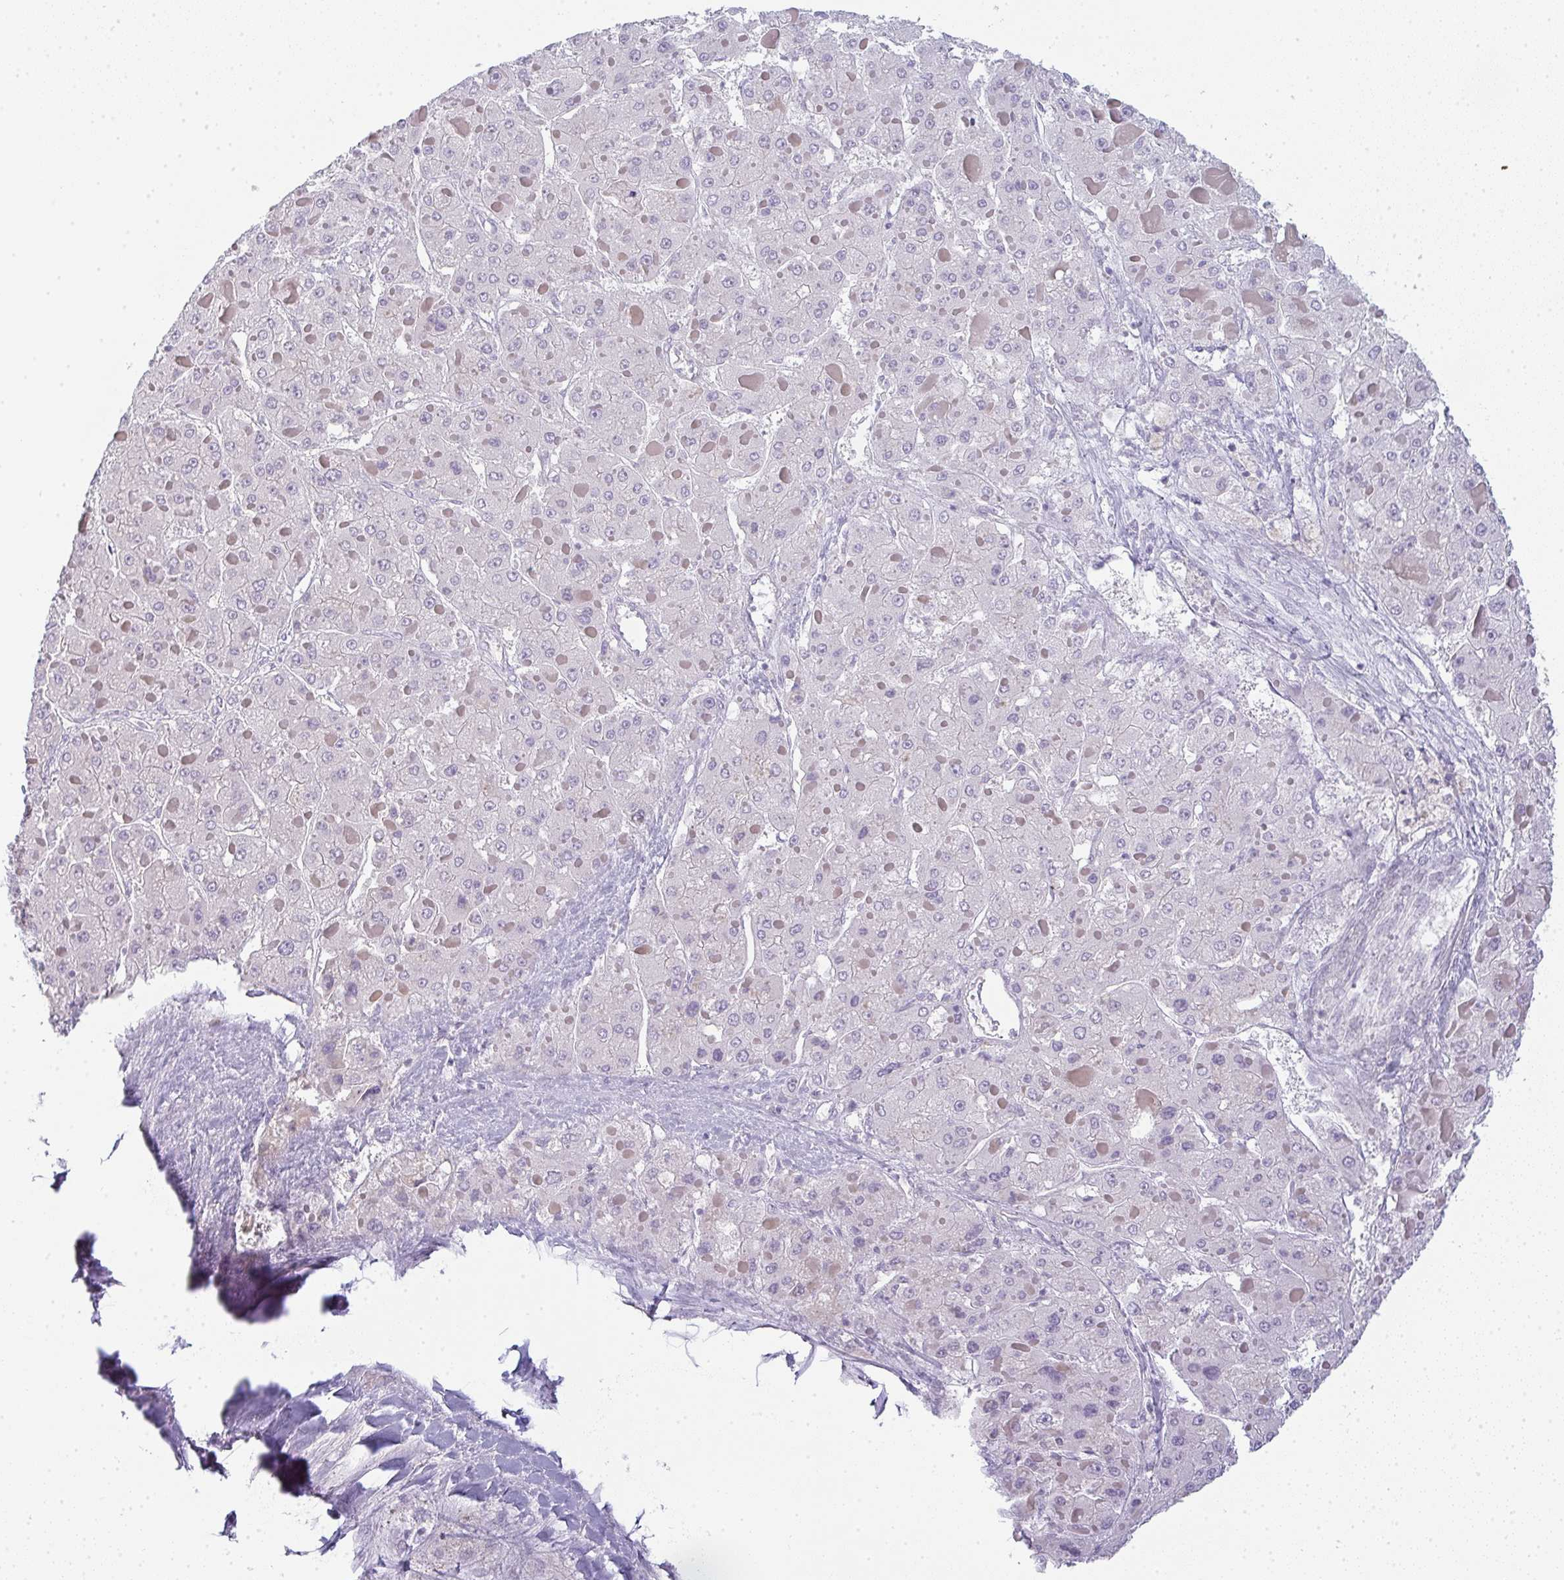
{"staining": {"intensity": "negative", "quantity": "none", "location": "none"}, "tissue": "liver cancer", "cell_type": "Tumor cells", "image_type": "cancer", "snomed": [{"axis": "morphology", "description": "Carcinoma, Hepatocellular, NOS"}, {"axis": "topography", "description": "Liver"}], "caption": "Tumor cells are negative for brown protein staining in liver cancer (hepatocellular carcinoma).", "gene": "SIRPB2", "patient": {"sex": "female", "age": 73}}